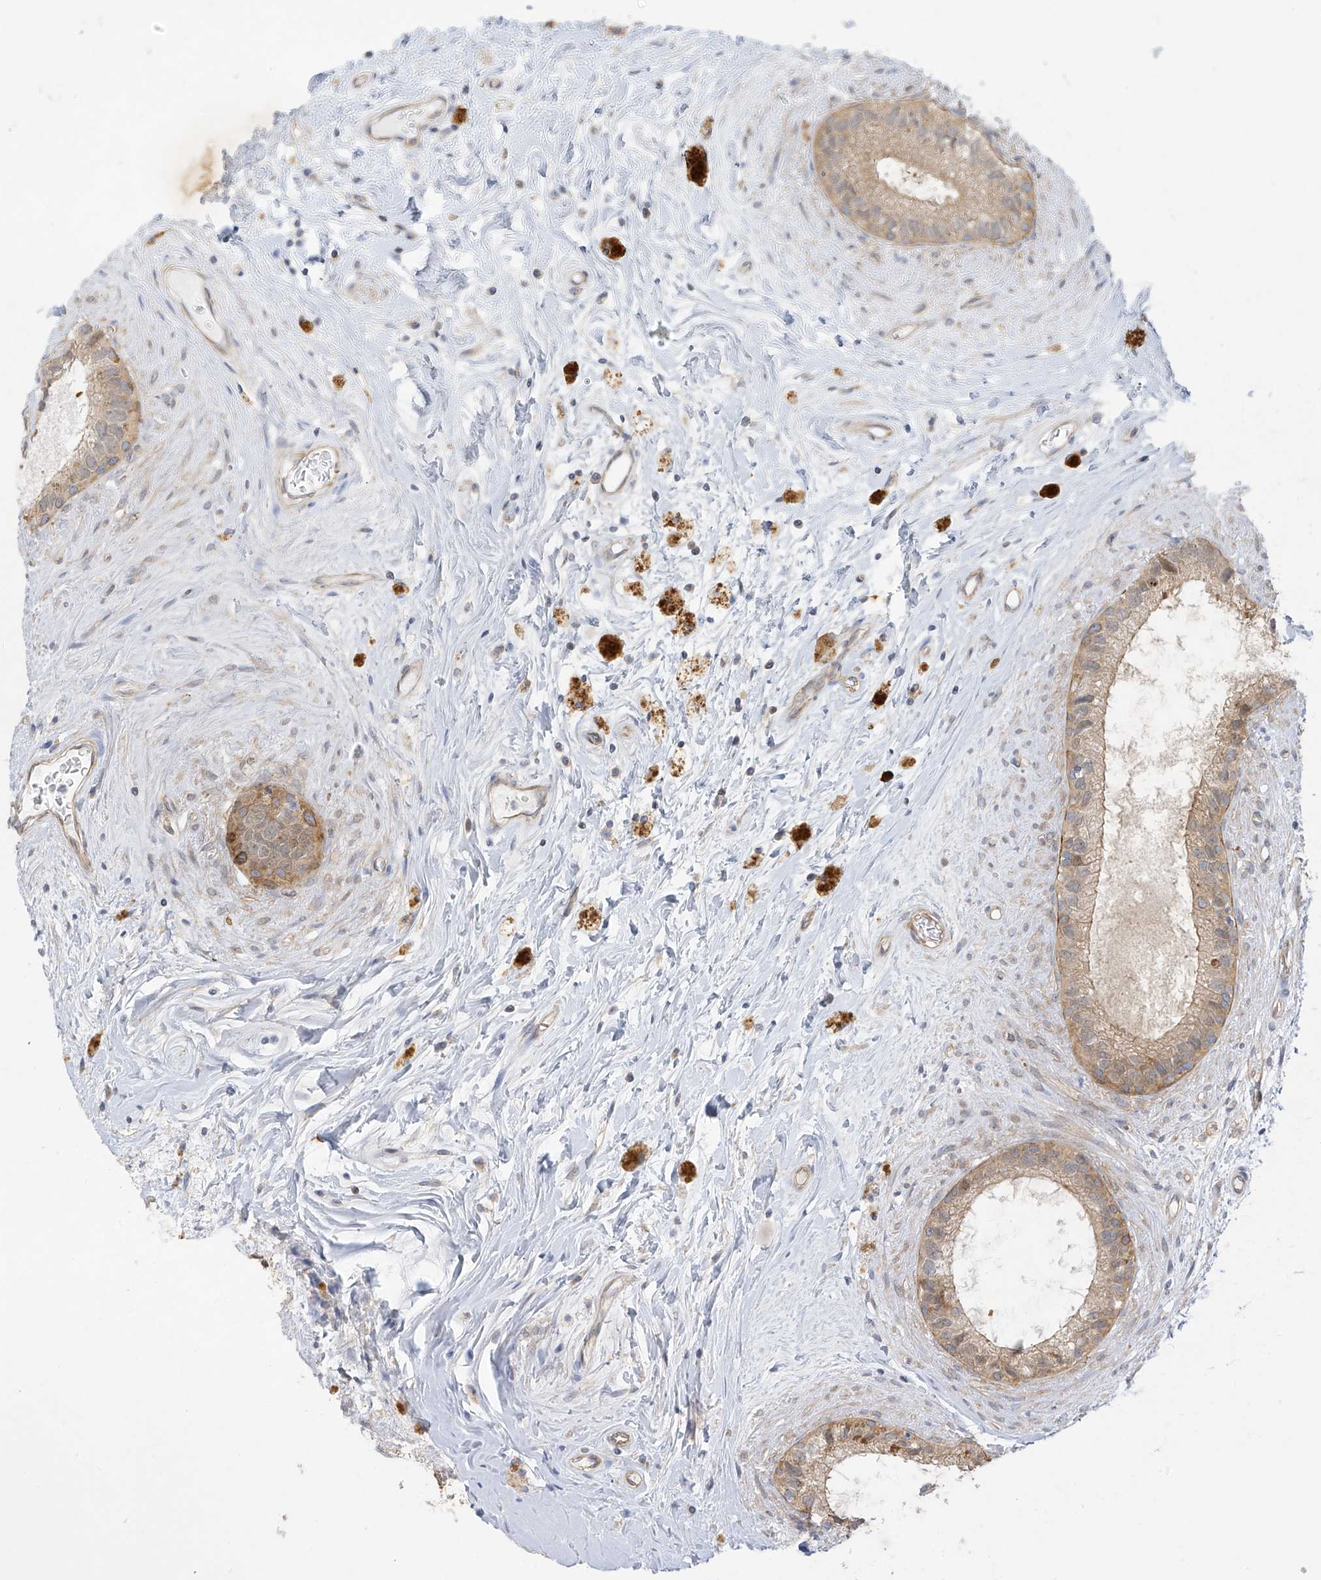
{"staining": {"intensity": "moderate", "quantity": ">75%", "location": "cytoplasmic/membranous"}, "tissue": "epididymis", "cell_type": "Glandular cells", "image_type": "normal", "snomed": [{"axis": "morphology", "description": "Normal tissue, NOS"}, {"axis": "topography", "description": "Epididymis"}], "caption": "Immunohistochemistry staining of normal epididymis, which shows medium levels of moderate cytoplasmic/membranous staining in approximately >75% of glandular cells indicating moderate cytoplasmic/membranous protein expression. The staining was performed using DAB (3,3'-diaminobenzidine) (brown) for protein detection and nuclei were counterstained in hematoxylin (blue).", "gene": "EIPR1", "patient": {"sex": "male", "age": 80}}